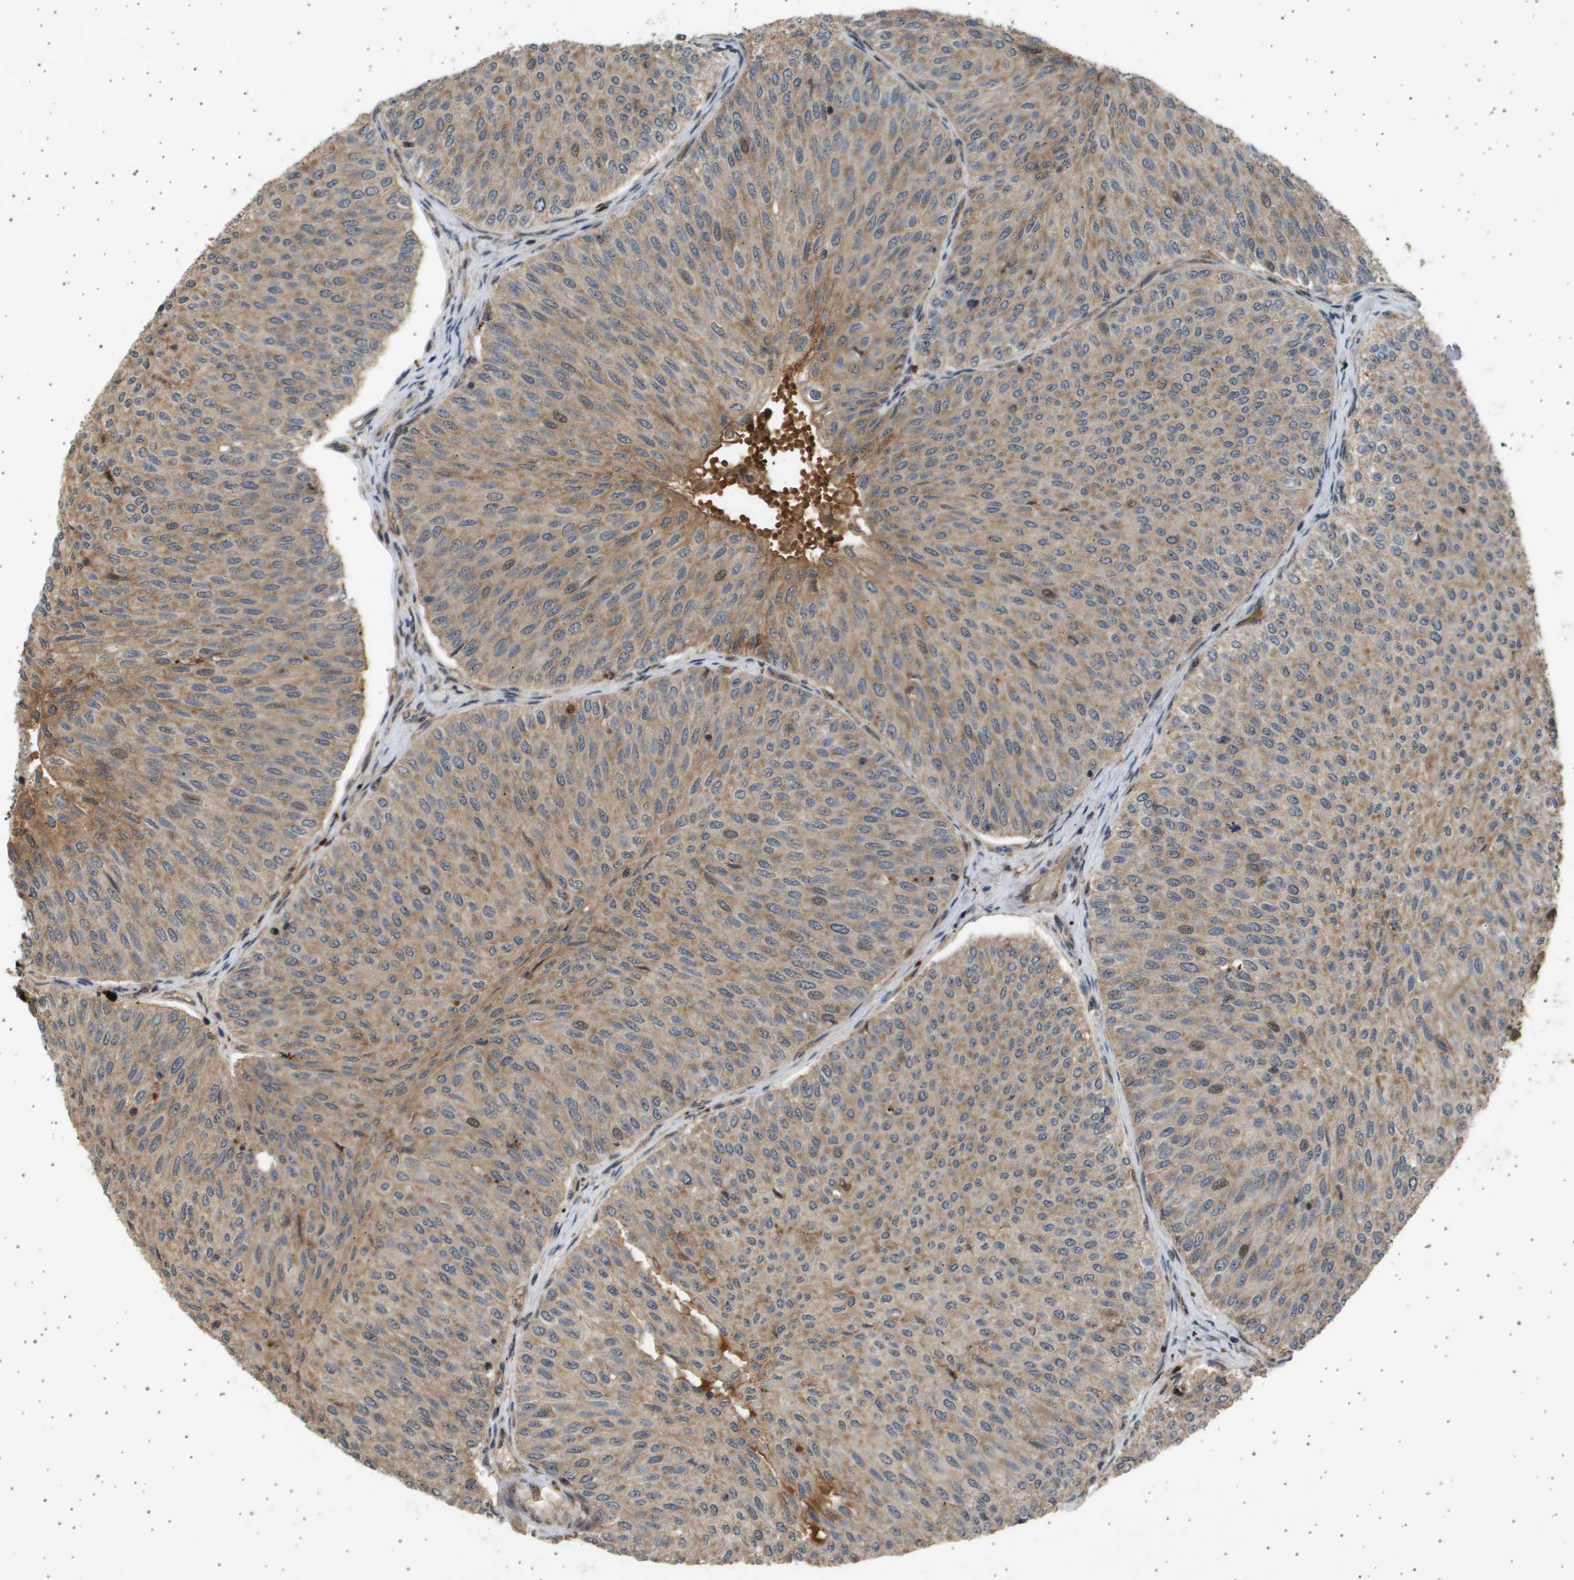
{"staining": {"intensity": "moderate", "quantity": ">75%", "location": "cytoplasmic/membranous,nuclear"}, "tissue": "urothelial cancer", "cell_type": "Tumor cells", "image_type": "cancer", "snomed": [{"axis": "morphology", "description": "Urothelial carcinoma, Low grade"}, {"axis": "topography", "description": "Urinary bladder"}], "caption": "Immunohistochemistry (IHC) staining of urothelial cancer, which demonstrates medium levels of moderate cytoplasmic/membranous and nuclear positivity in approximately >75% of tumor cells indicating moderate cytoplasmic/membranous and nuclear protein staining. The staining was performed using DAB (3,3'-diaminobenzidine) (brown) for protein detection and nuclei were counterstained in hematoxylin (blue).", "gene": "TNRC6A", "patient": {"sex": "male", "age": 78}}